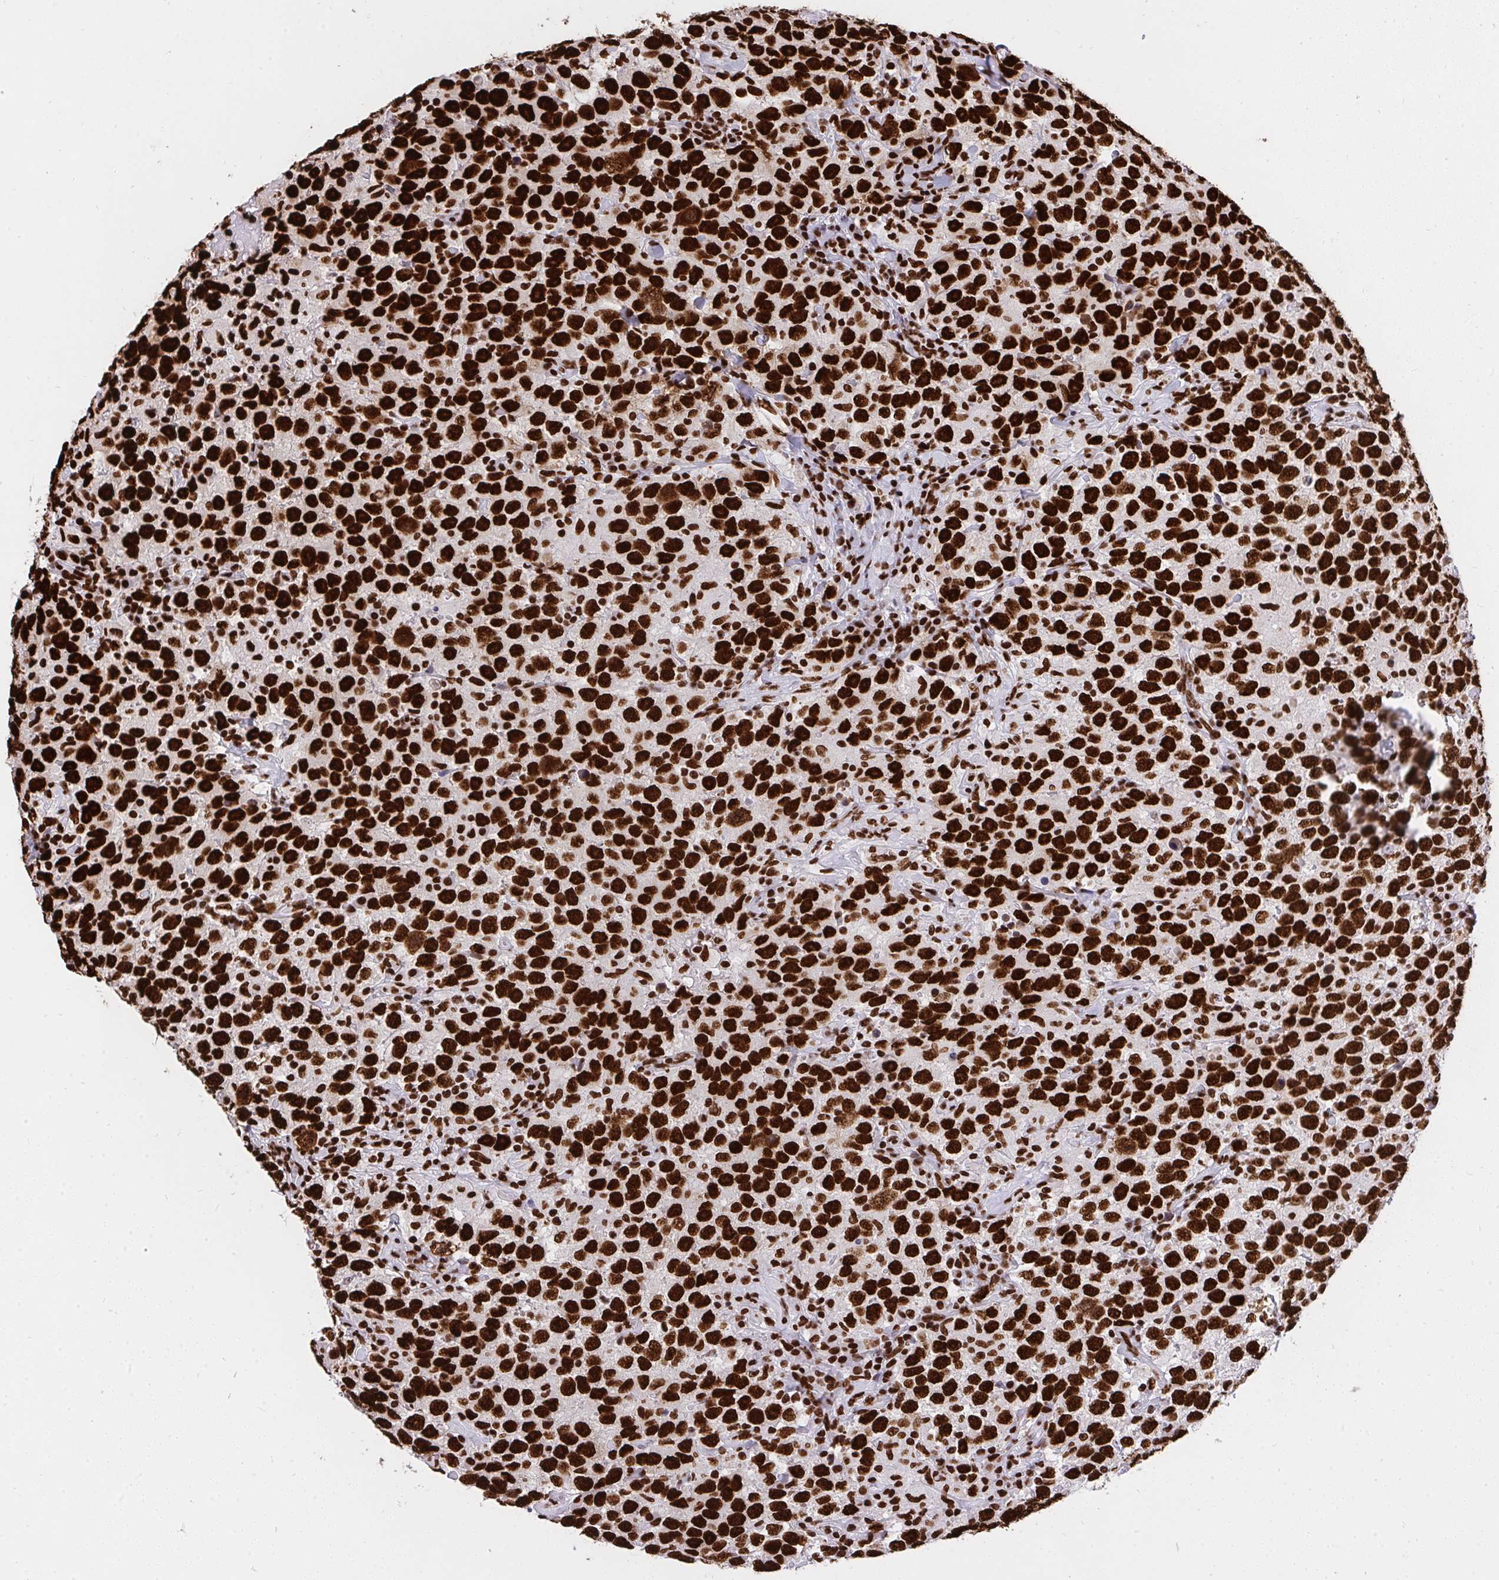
{"staining": {"intensity": "strong", "quantity": ">75%", "location": "nuclear"}, "tissue": "testis cancer", "cell_type": "Tumor cells", "image_type": "cancer", "snomed": [{"axis": "morphology", "description": "Seminoma, NOS"}, {"axis": "topography", "description": "Testis"}], "caption": "There is high levels of strong nuclear positivity in tumor cells of seminoma (testis), as demonstrated by immunohistochemical staining (brown color).", "gene": "HNRNPL", "patient": {"sex": "male", "age": 41}}